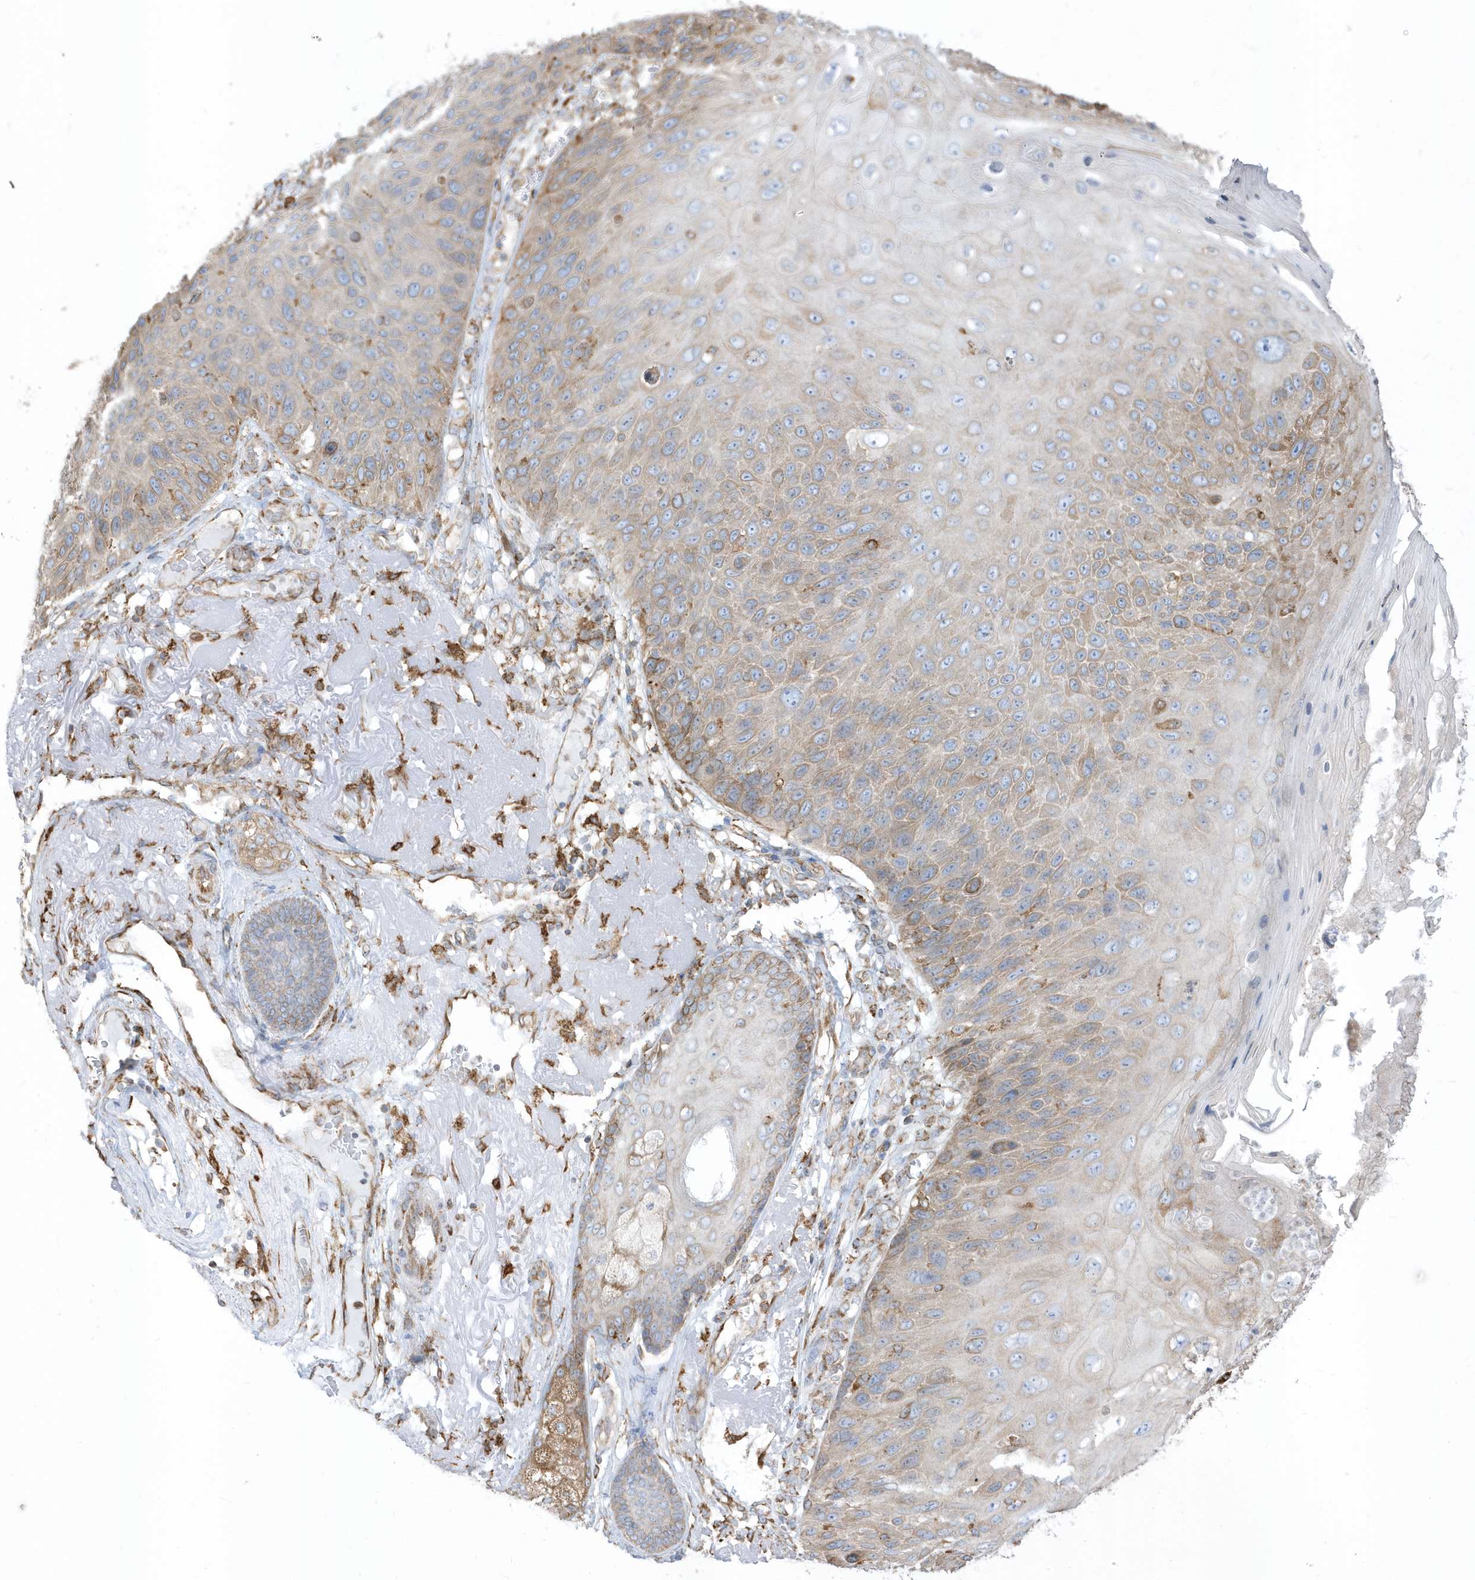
{"staining": {"intensity": "moderate", "quantity": "25%-75%", "location": "cytoplasmic/membranous"}, "tissue": "skin cancer", "cell_type": "Tumor cells", "image_type": "cancer", "snomed": [{"axis": "morphology", "description": "Squamous cell carcinoma, NOS"}, {"axis": "topography", "description": "Skin"}], "caption": "DAB (3,3'-diaminobenzidine) immunohistochemical staining of human skin cancer (squamous cell carcinoma) exhibits moderate cytoplasmic/membranous protein expression in about 25%-75% of tumor cells.", "gene": "PDIA6", "patient": {"sex": "female", "age": 88}}